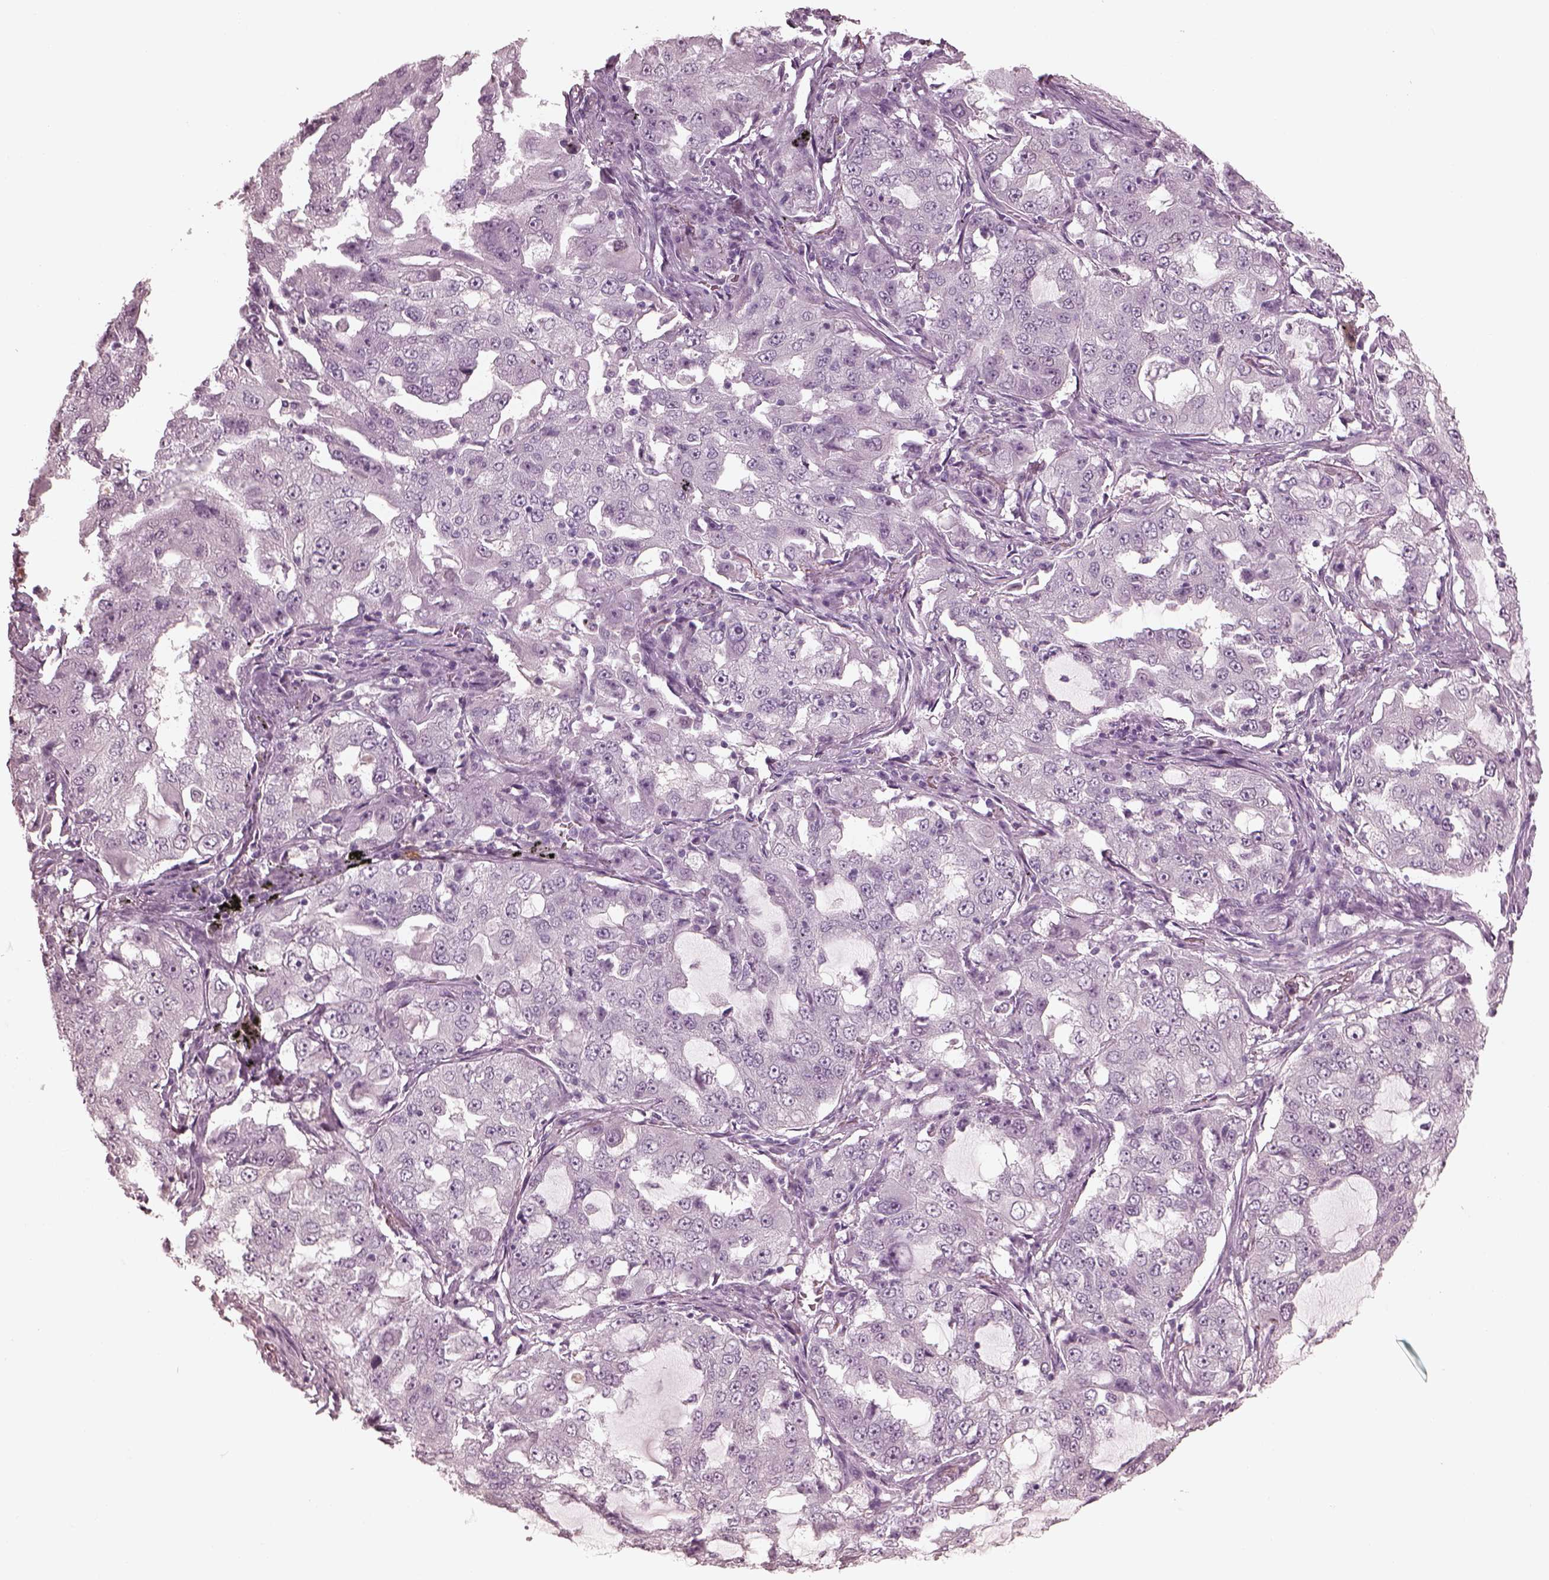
{"staining": {"intensity": "negative", "quantity": "none", "location": "none"}, "tissue": "lung cancer", "cell_type": "Tumor cells", "image_type": "cancer", "snomed": [{"axis": "morphology", "description": "Adenocarcinoma, NOS"}, {"axis": "topography", "description": "Lung"}], "caption": "Immunohistochemistry of adenocarcinoma (lung) displays no staining in tumor cells.", "gene": "C2orf81", "patient": {"sex": "female", "age": 61}}